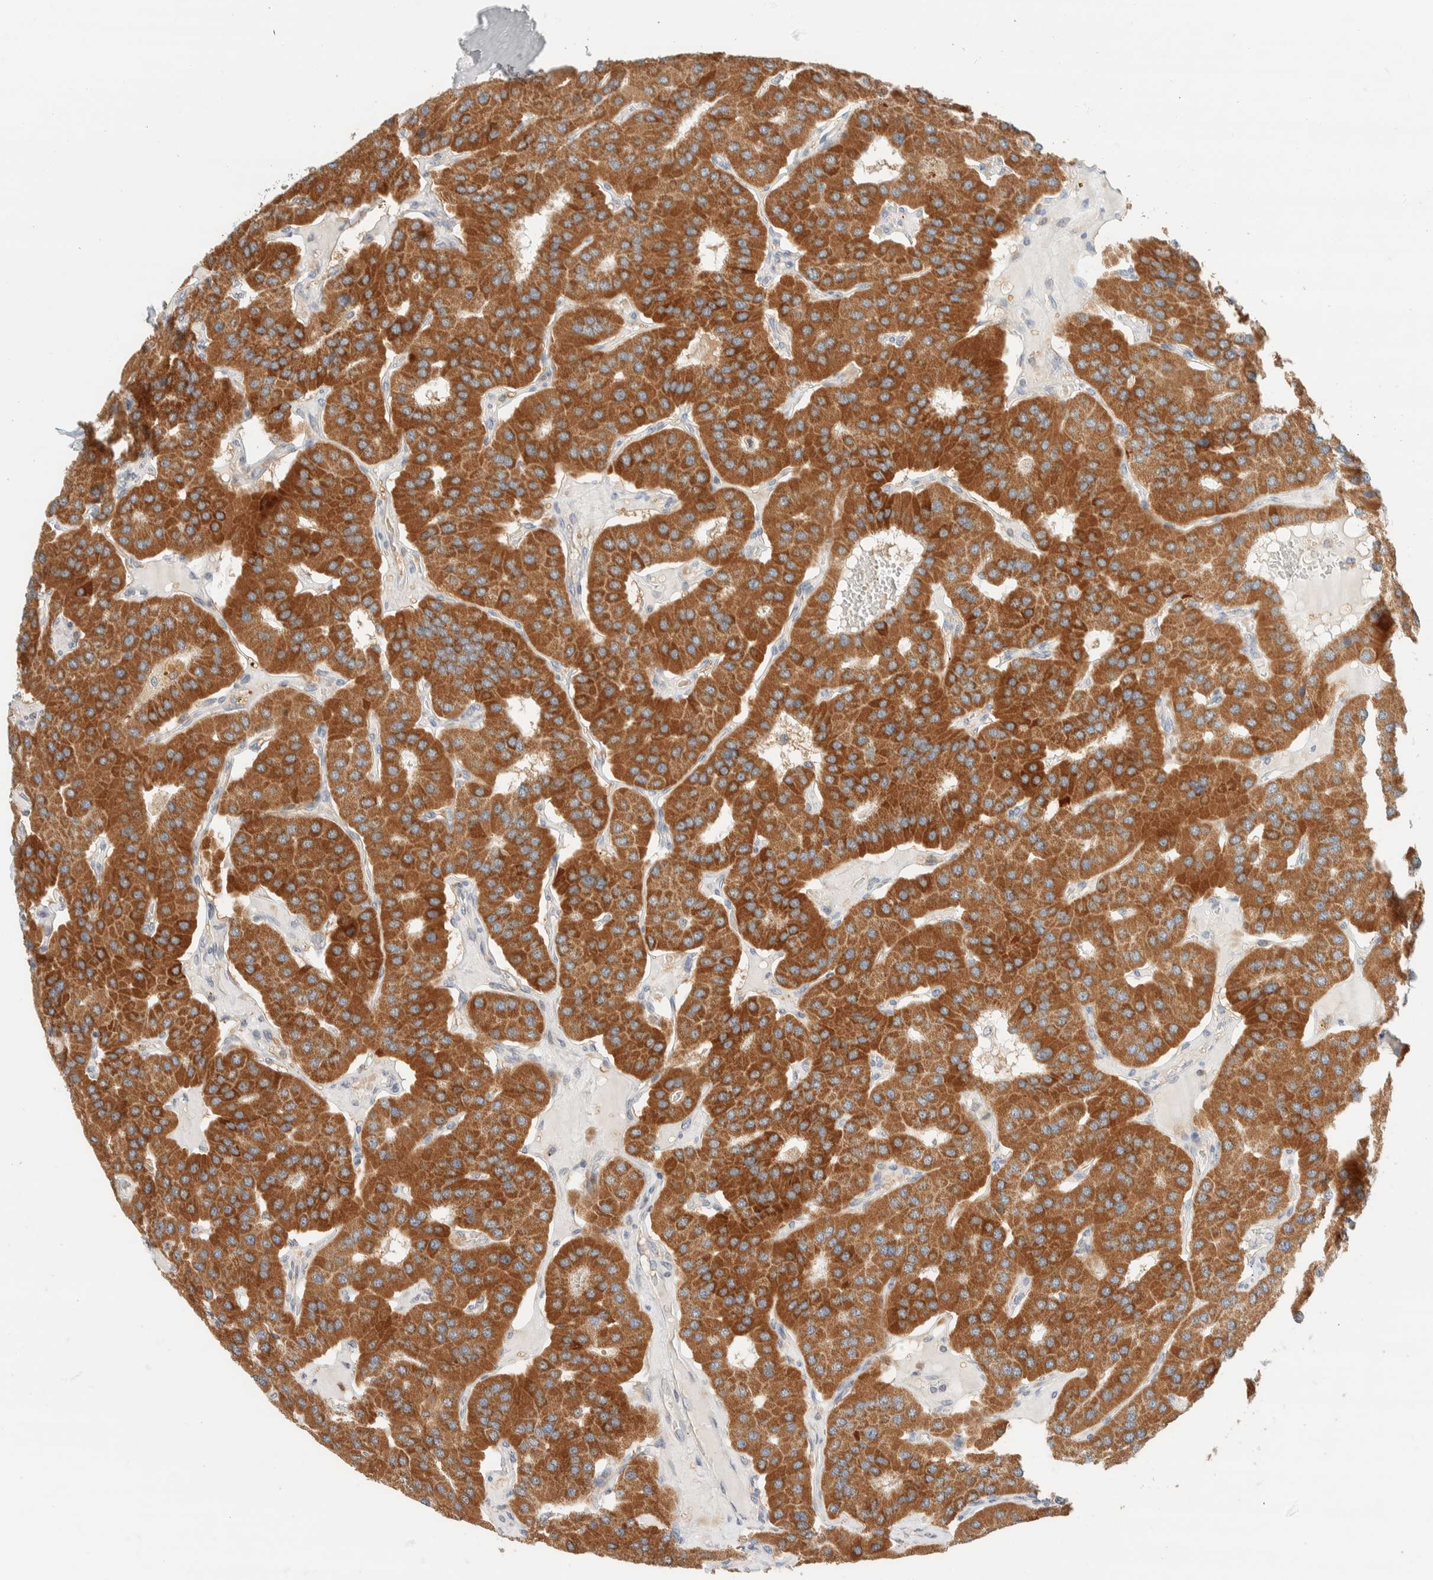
{"staining": {"intensity": "strong", "quantity": ">75%", "location": "cytoplasmic/membranous"}, "tissue": "parathyroid gland", "cell_type": "Glandular cells", "image_type": "normal", "snomed": [{"axis": "morphology", "description": "Normal tissue, NOS"}, {"axis": "morphology", "description": "Adenoma, NOS"}, {"axis": "topography", "description": "Parathyroid gland"}], "caption": "IHC of unremarkable parathyroid gland exhibits high levels of strong cytoplasmic/membranous staining in about >75% of glandular cells. Immunohistochemistry stains the protein in brown and the nuclei are stained blue.", "gene": "HDHD3", "patient": {"sex": "female", "age": 86}}